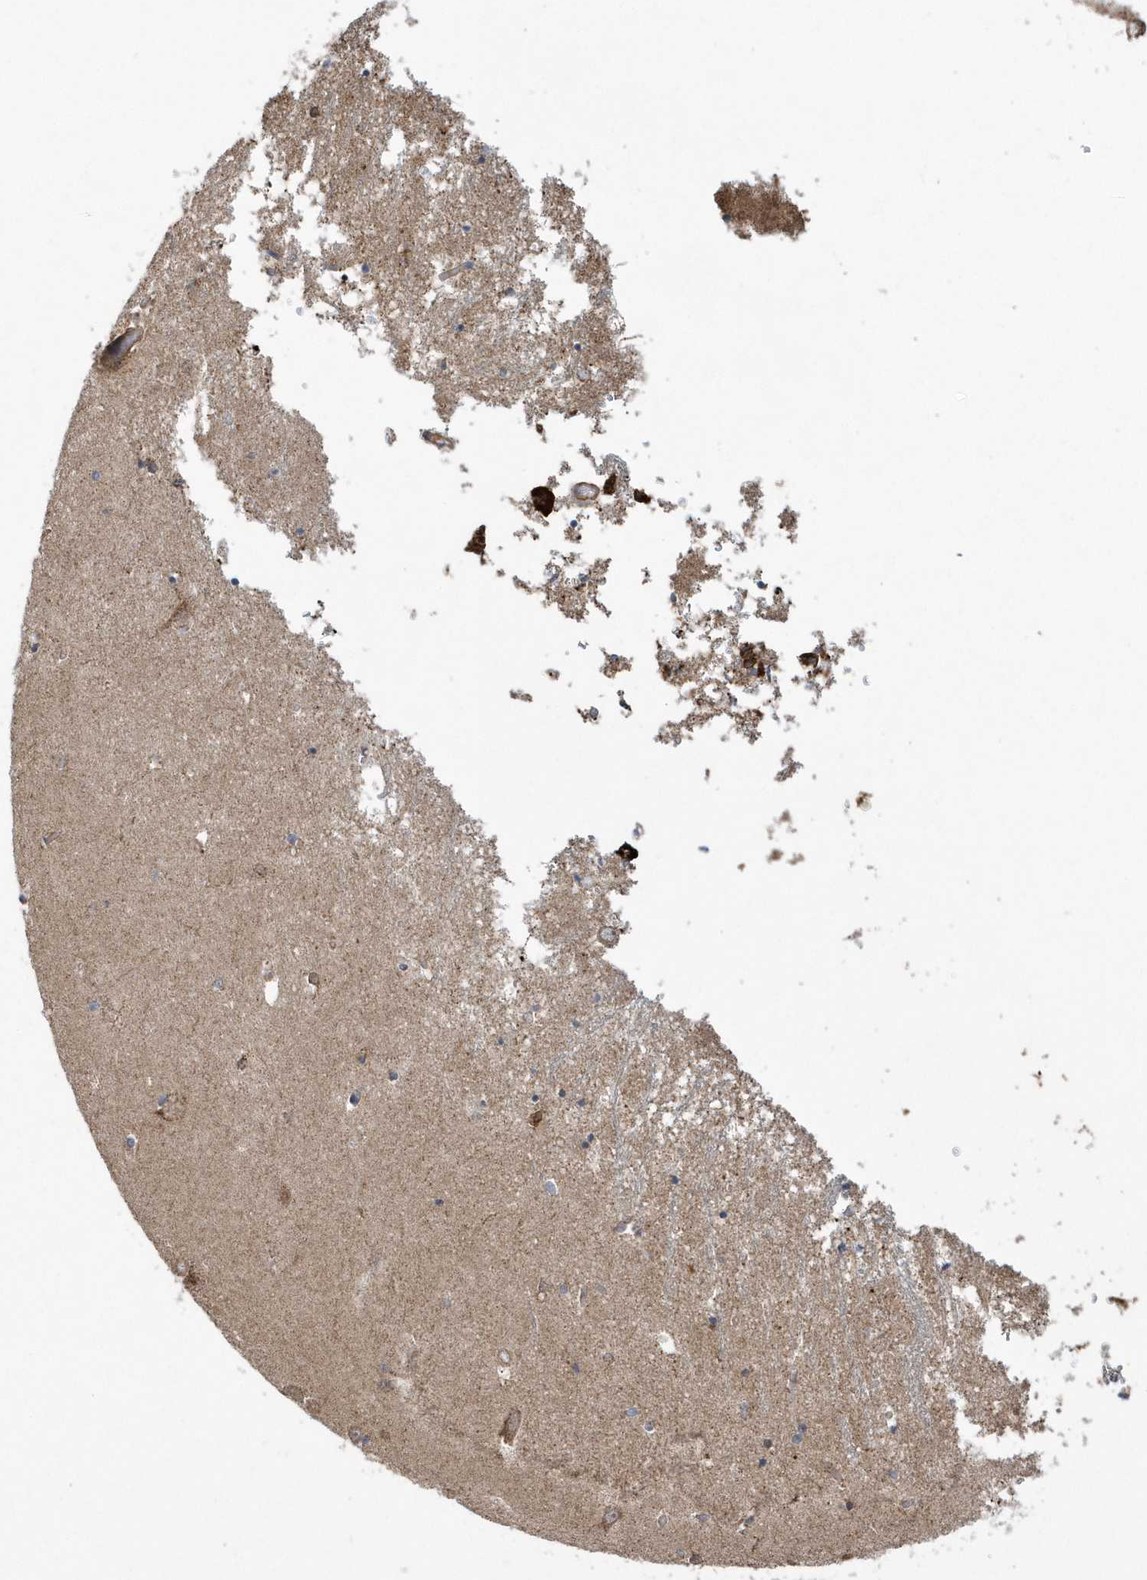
{"staining": {"intensity": "negative", "quantity": "none", "location": "none"}, "tissue": "hippocampus", "cell_type": "Glial cells", "image_type": "normal", "snomed": [{"axis": "morphology", "description": "Normal tissue, NOS"}, {"axis": "topography", "description": "Hippocampus"}], "caption": "Glial cells are negative for protein expression in benign human hippocampus. (DAB immunohistochemistry visualized using brightfield microscopy, high magnification).", "gene": "SLX9", "patient": {"sex": "male", "age": 70}}